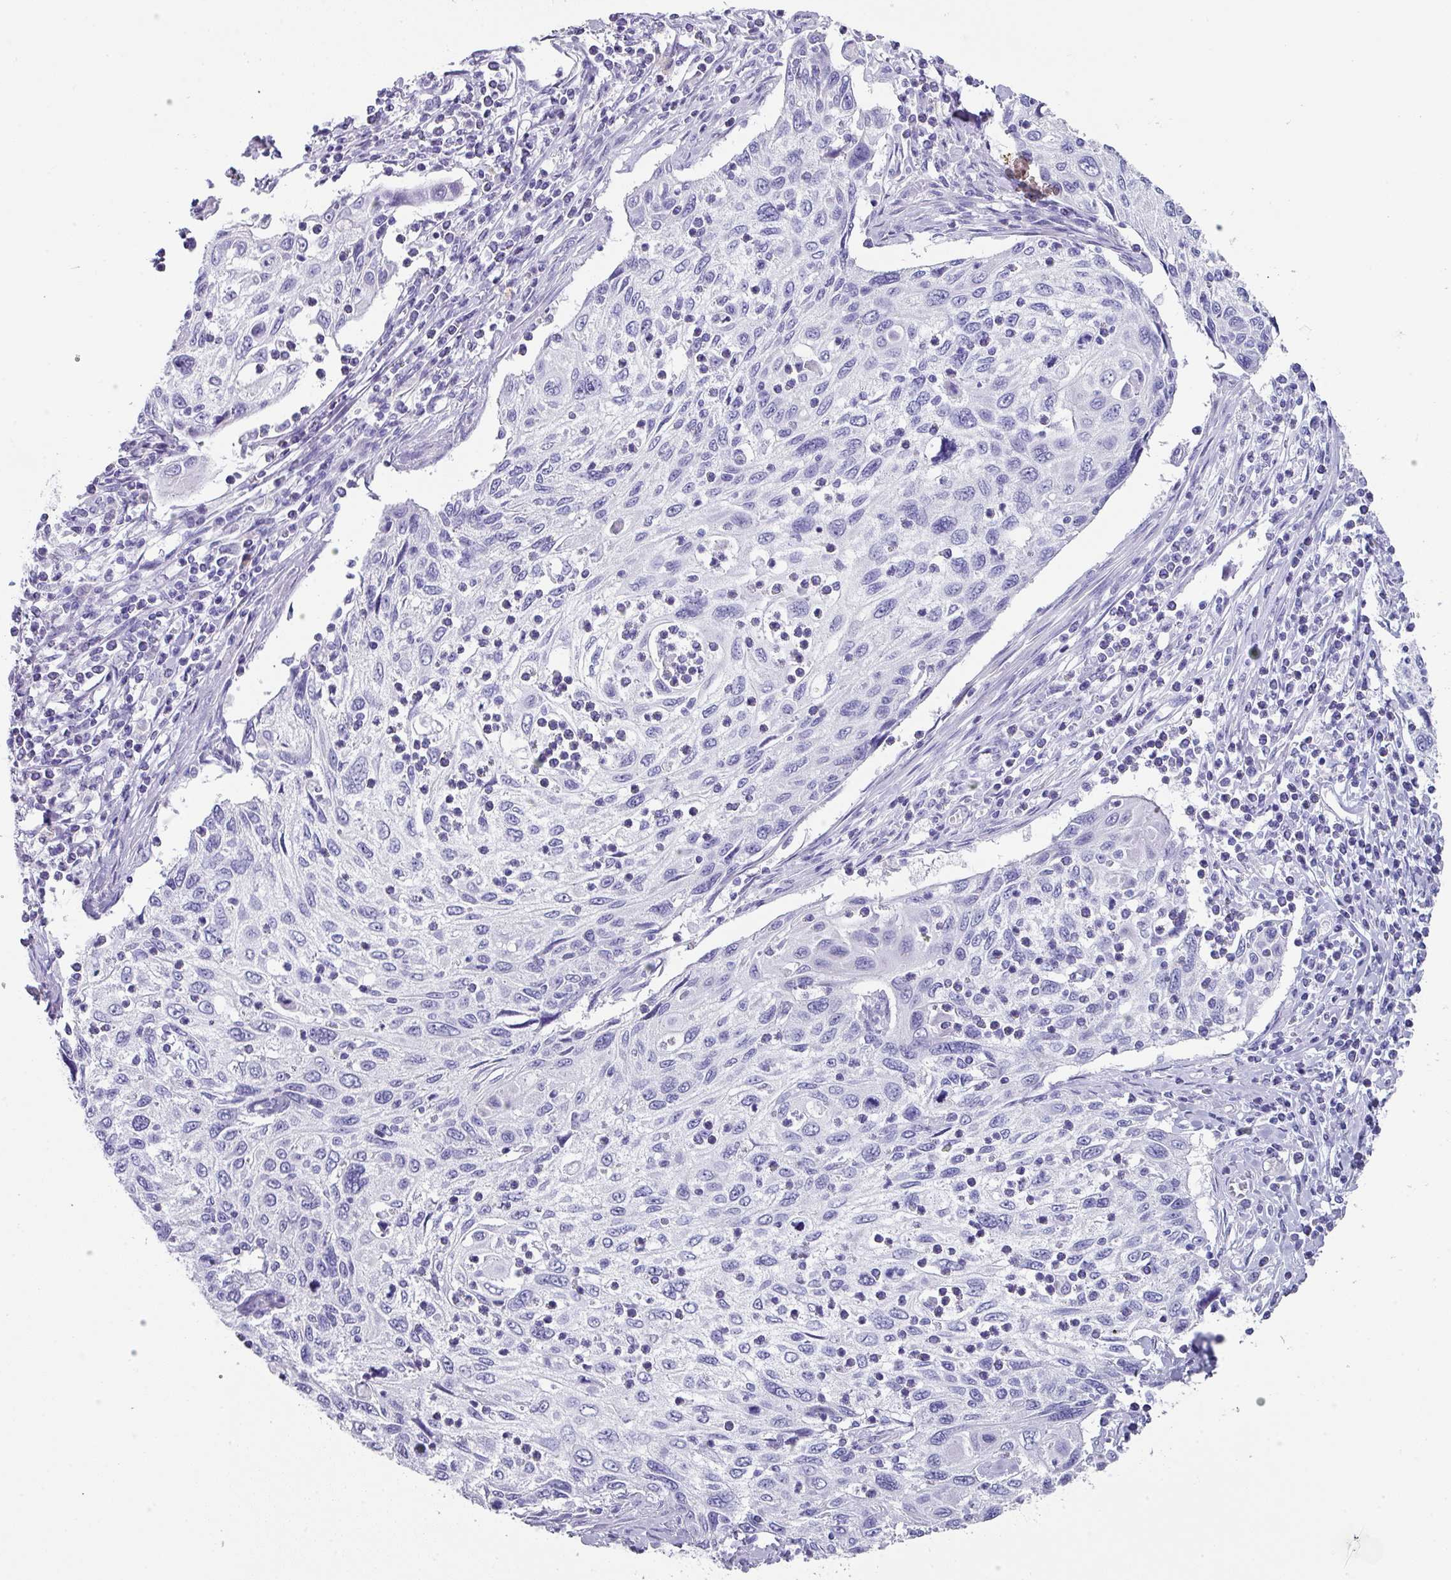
{"staining": {"intensity": "negative", "quantity": "none", "location": "none"}, "tissue": "cervical cancer", "cell_type": "Tumor cells", "image_type": "cancer", "snomed": [{"axis": "morphology", "description": "Squamous cell carcinoma, NOS"}, {"axis": "topography", "description": "Cervix"}], "caption": "Cervical squamous cell carcinoma was stained to show a protein in brown. There is no significant positivity in tumor cells.", "gene": "PEX10", "patient": {"sex": "female", "age": 70}}